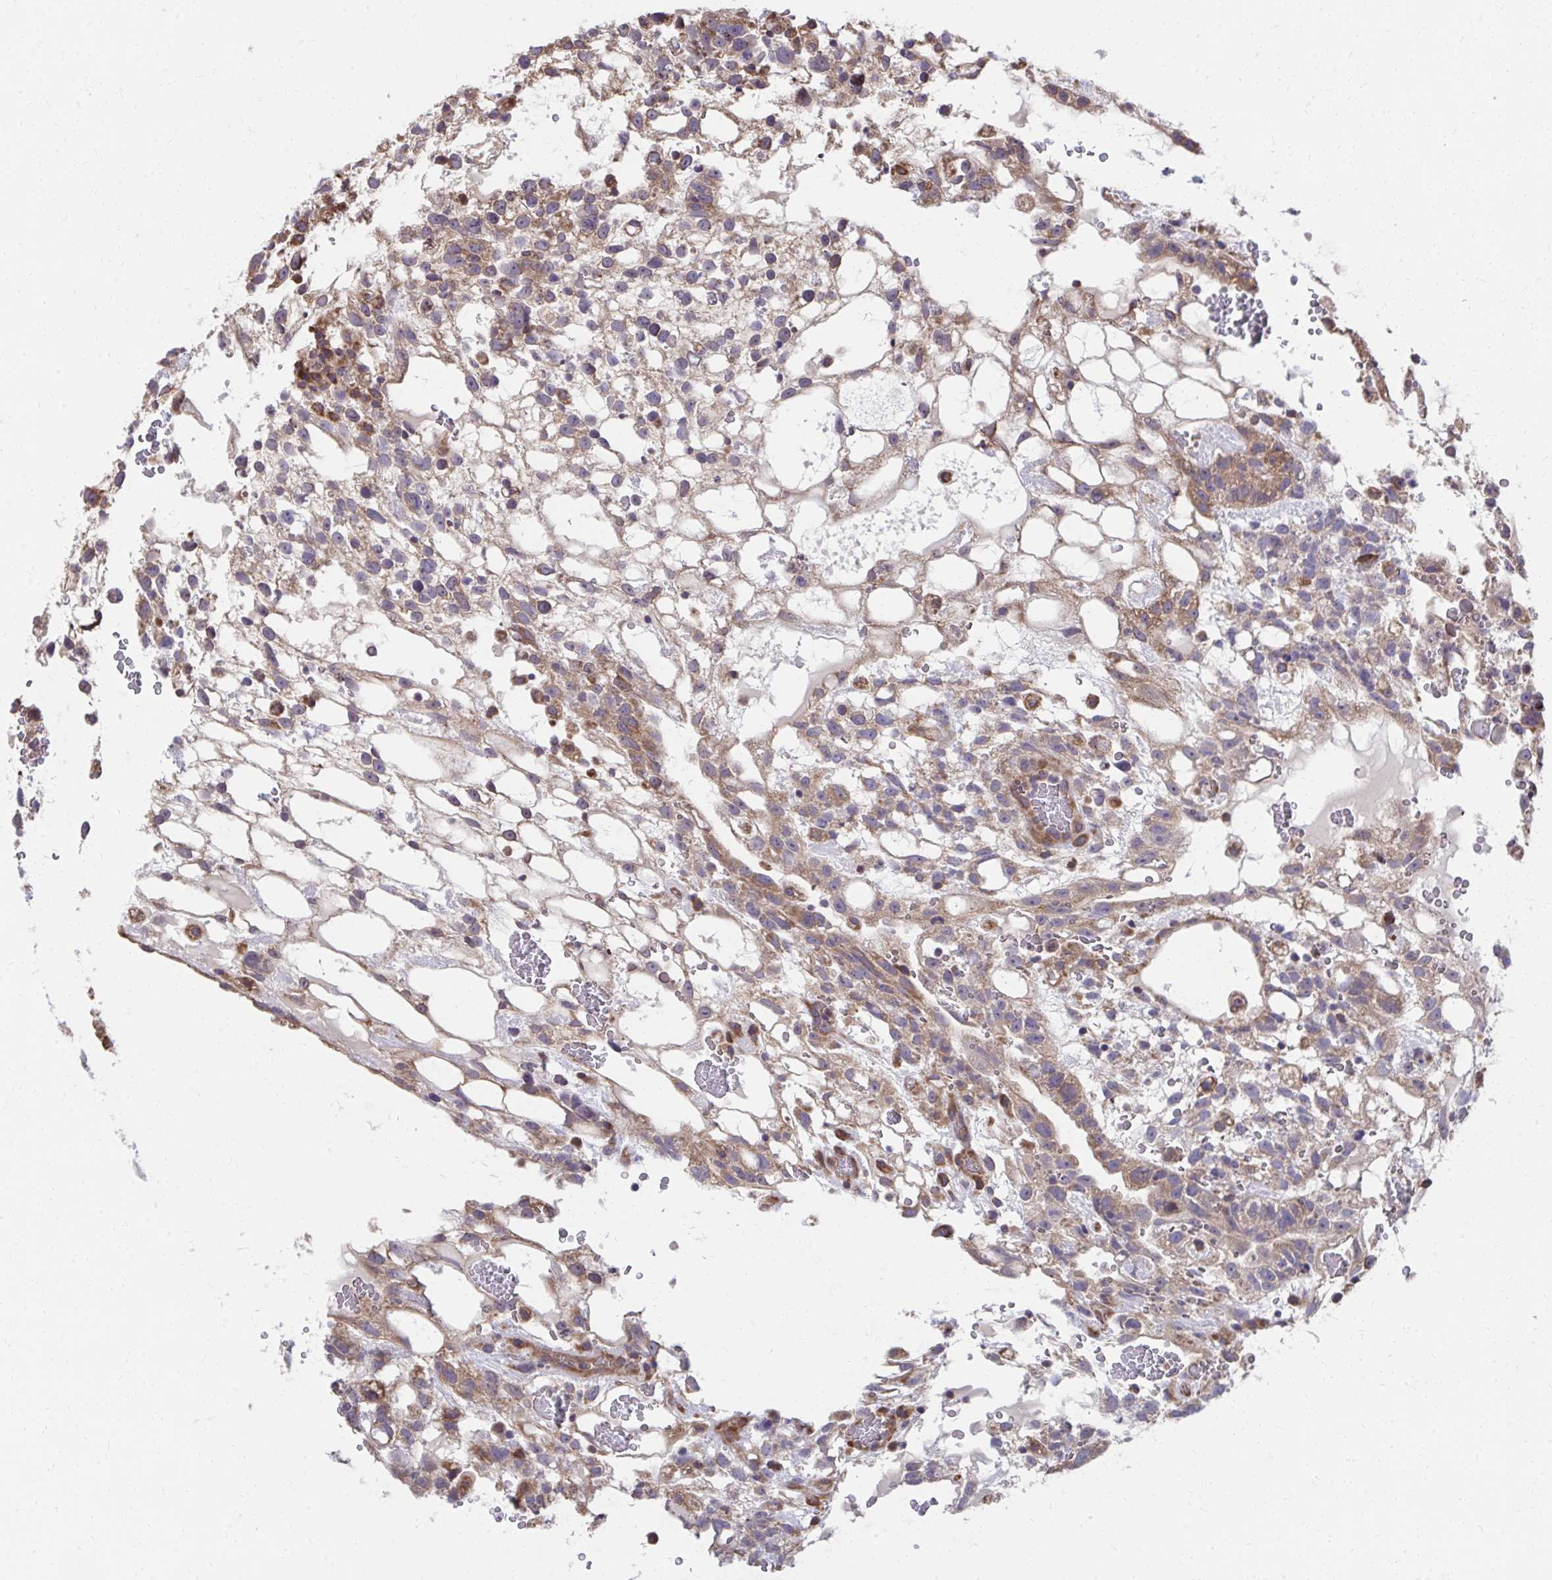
{"staining": {"intensity": "moderate", "quantity": ">75%", "location": "cytoplasmic/membranous"}, "tissue": "testis cancer", "cell_type": "Tumor cells", "image_type": "cancer", "snomed": [{"axis": "morphology", "description": "Normal tissue, NOS"}, {"axis": "morphology", "description": "Carcinoma, Embryonal, NOS"}, {"axis": "topography", "description": "Testis"}], "caption": "Brown immunohistochemical staining in human testis cancer (embryonal carcinoma) reveals moderate cytoplasmic/membranous expression in approximately >75% of tumor cells.", "gene": "ZNF778", "patient": {"sex": "male", "age": 32}}